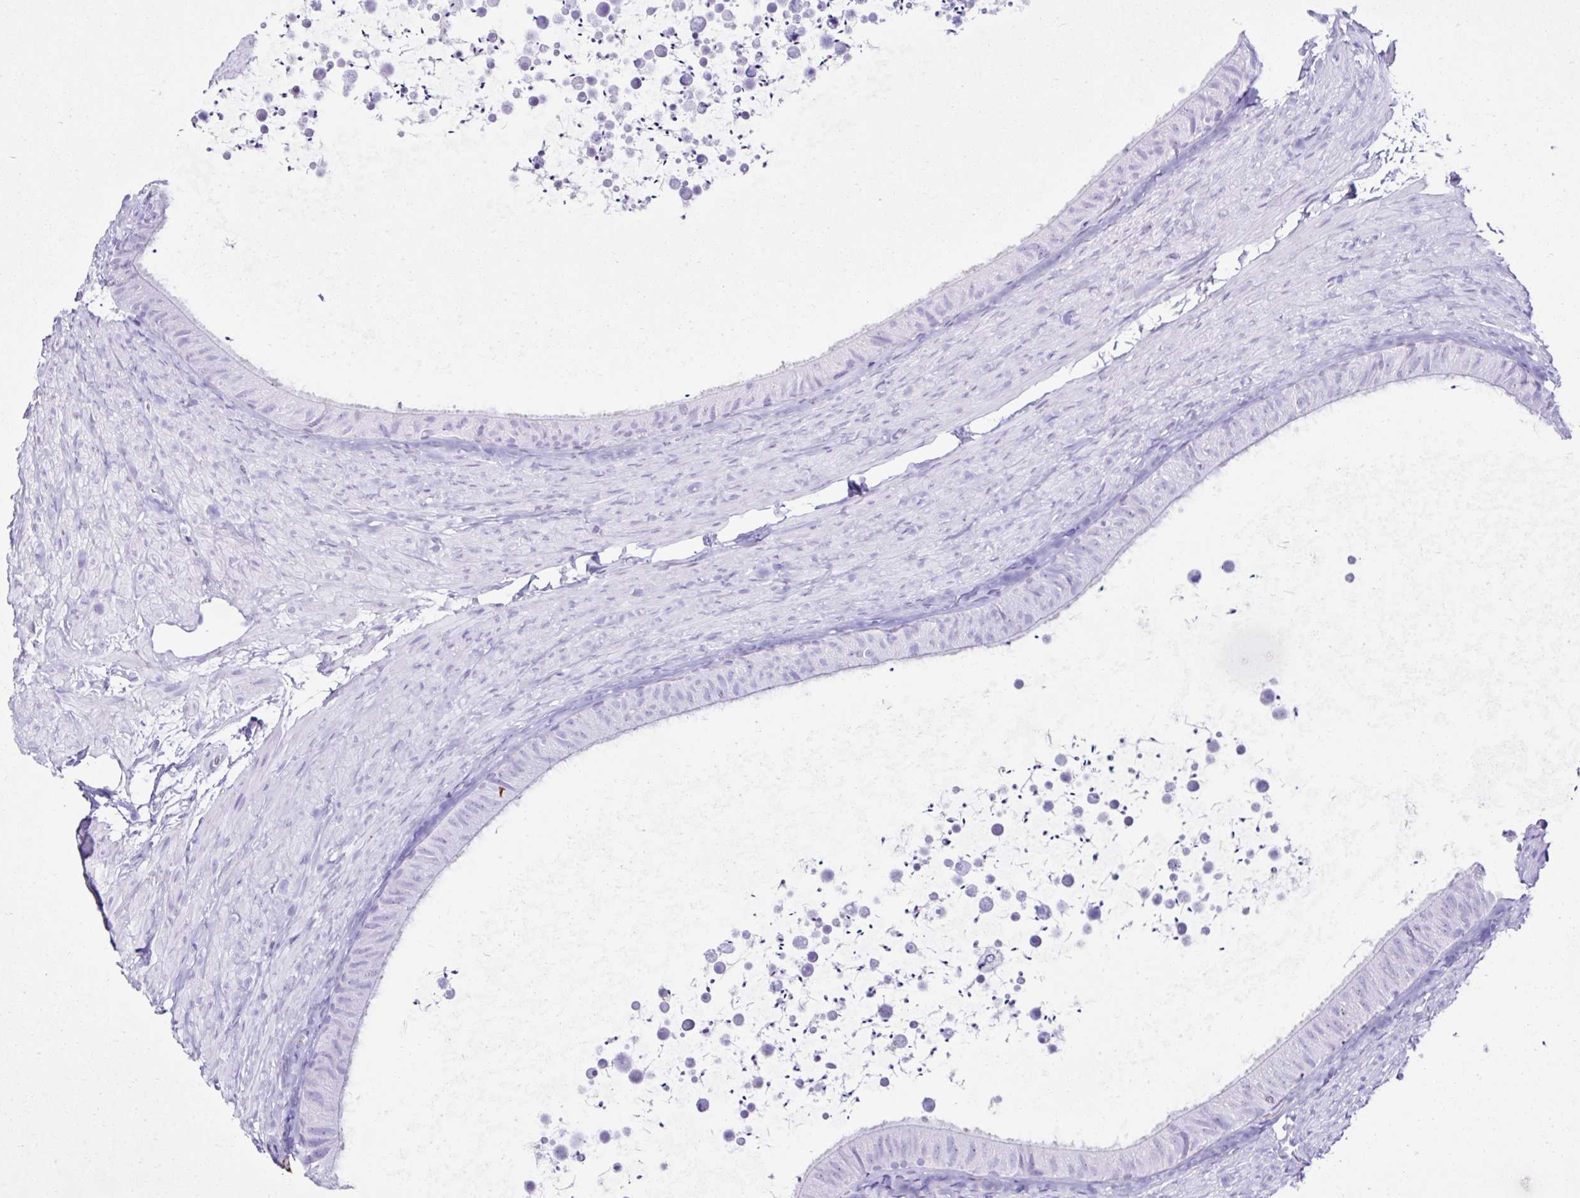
{"staining": {"intensity": "negative", "quantity": "none", "location": "none"}, "tissue": "epididymis", "cell_type": "Glandular cells", "image_type": "normal", "snomed": [{"axis": "morphology", "description": "Normal tissue, NOS"}, {"axis": "topography", "description": "Epididymis, spermatic cord, NOS"}, {"axis": "topography", "description": "Epididymis"}], "caption": "The immunohistochemistry micrograph has no significant staining in glandular cells of epididymis. The staining was performed using DAB (3,3'-diaminobenzidine) to visualize the protein expression in brown, while the nuclei were stained in blue with hematoxylin (Magnification: 20x).", "gene": "PIGF", "patient": {"sex": "male", "age": 31}}